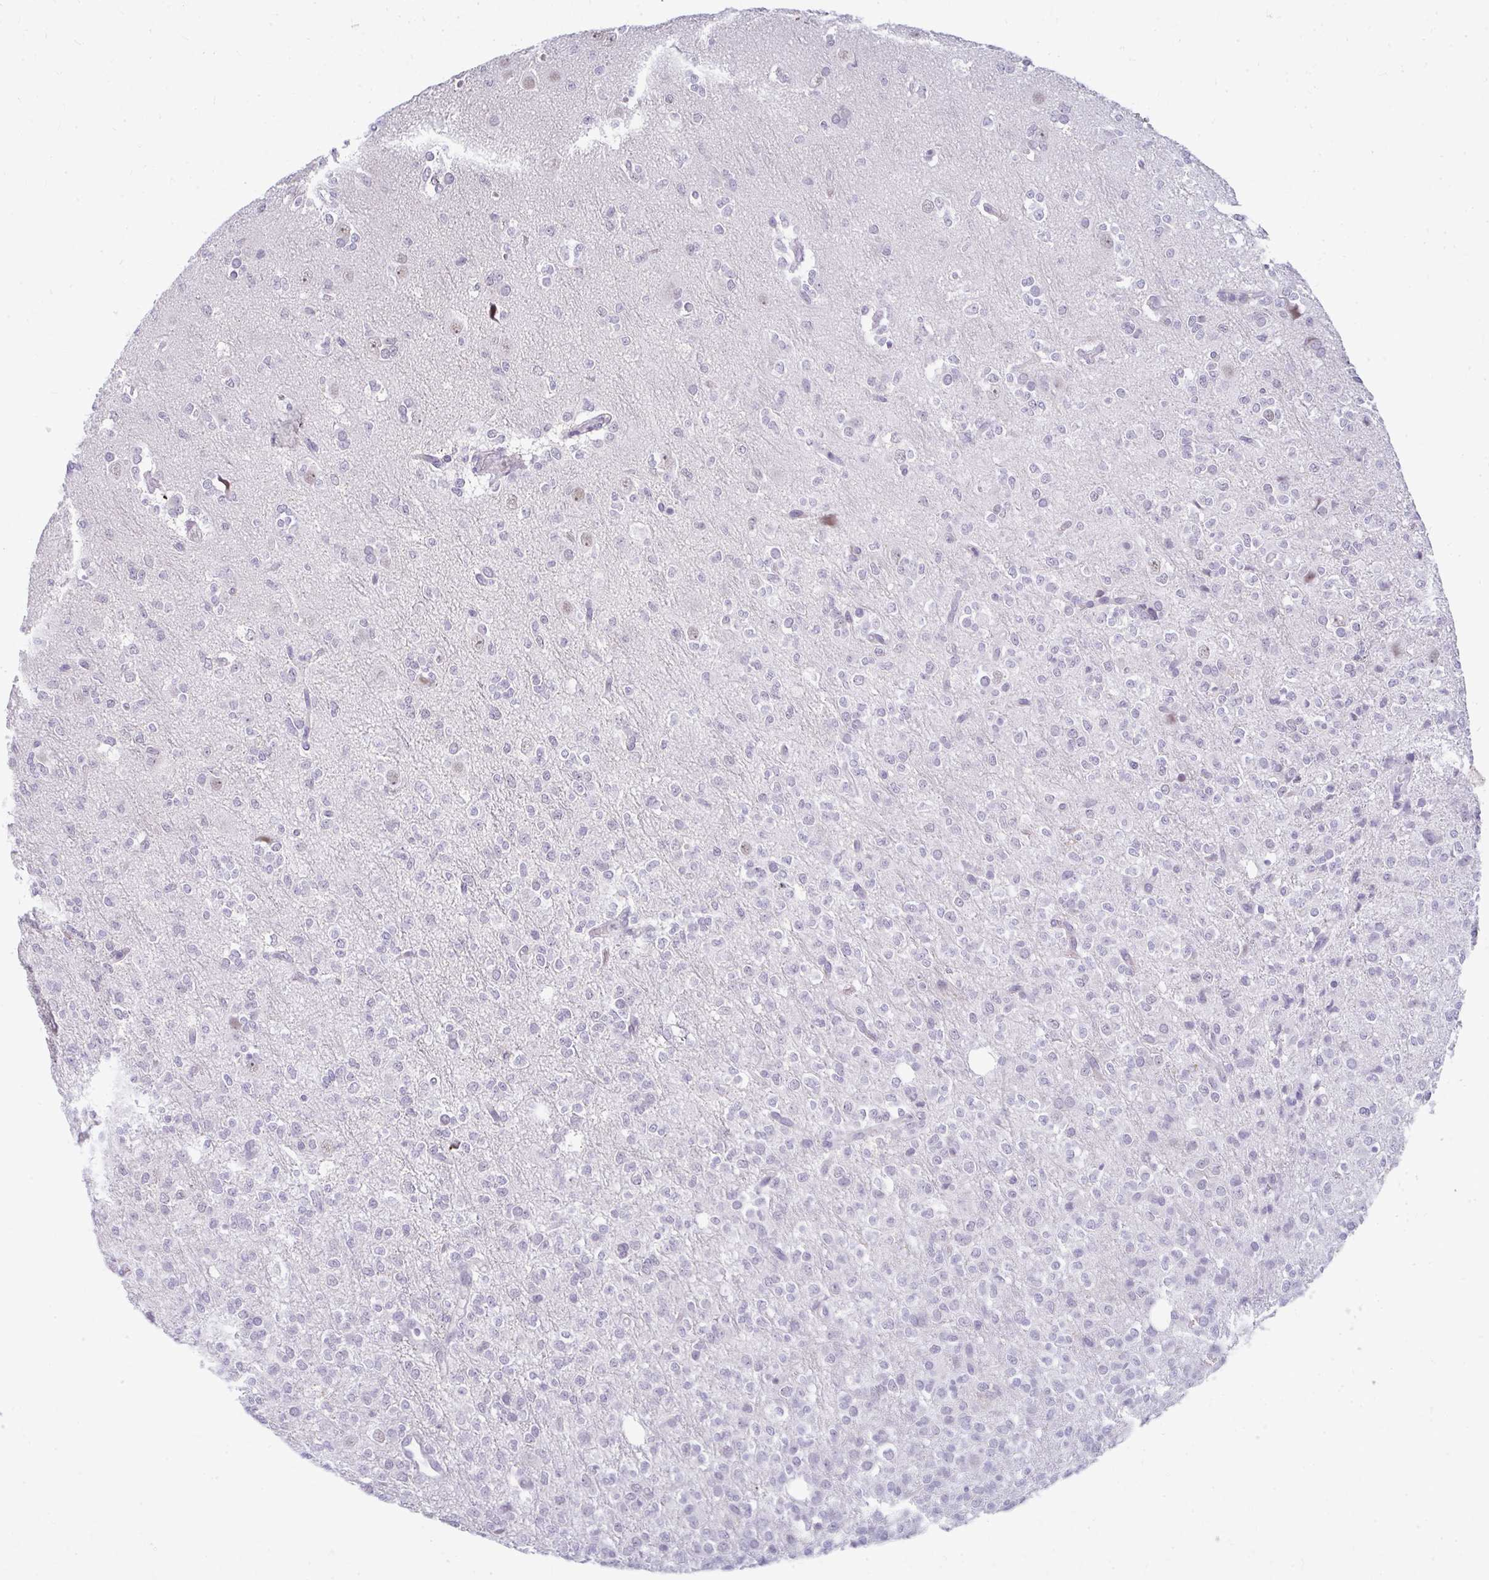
{"staining": {"intensity": "negative", "quantity": "none", "location": "none"}, "tissue": "glioma", "cell_type": "Tumor cells", "image_type": "cancer", "snomed": [{"axis": "morphology", "description": "Glioma, malignant, Low grade"}, {"axis": "topography", "description": "Brain"}], "caption": "Tumor cells are negative for brown protein staining in malignant low-grade glioma. (DAB (3,3'-diaminobenzidine) immunohistochemistry (IHC) visualized using brightfield microscopy, high magnification).", "gene": "TEX33", "patient": {"sex": "female", "age": 33}}